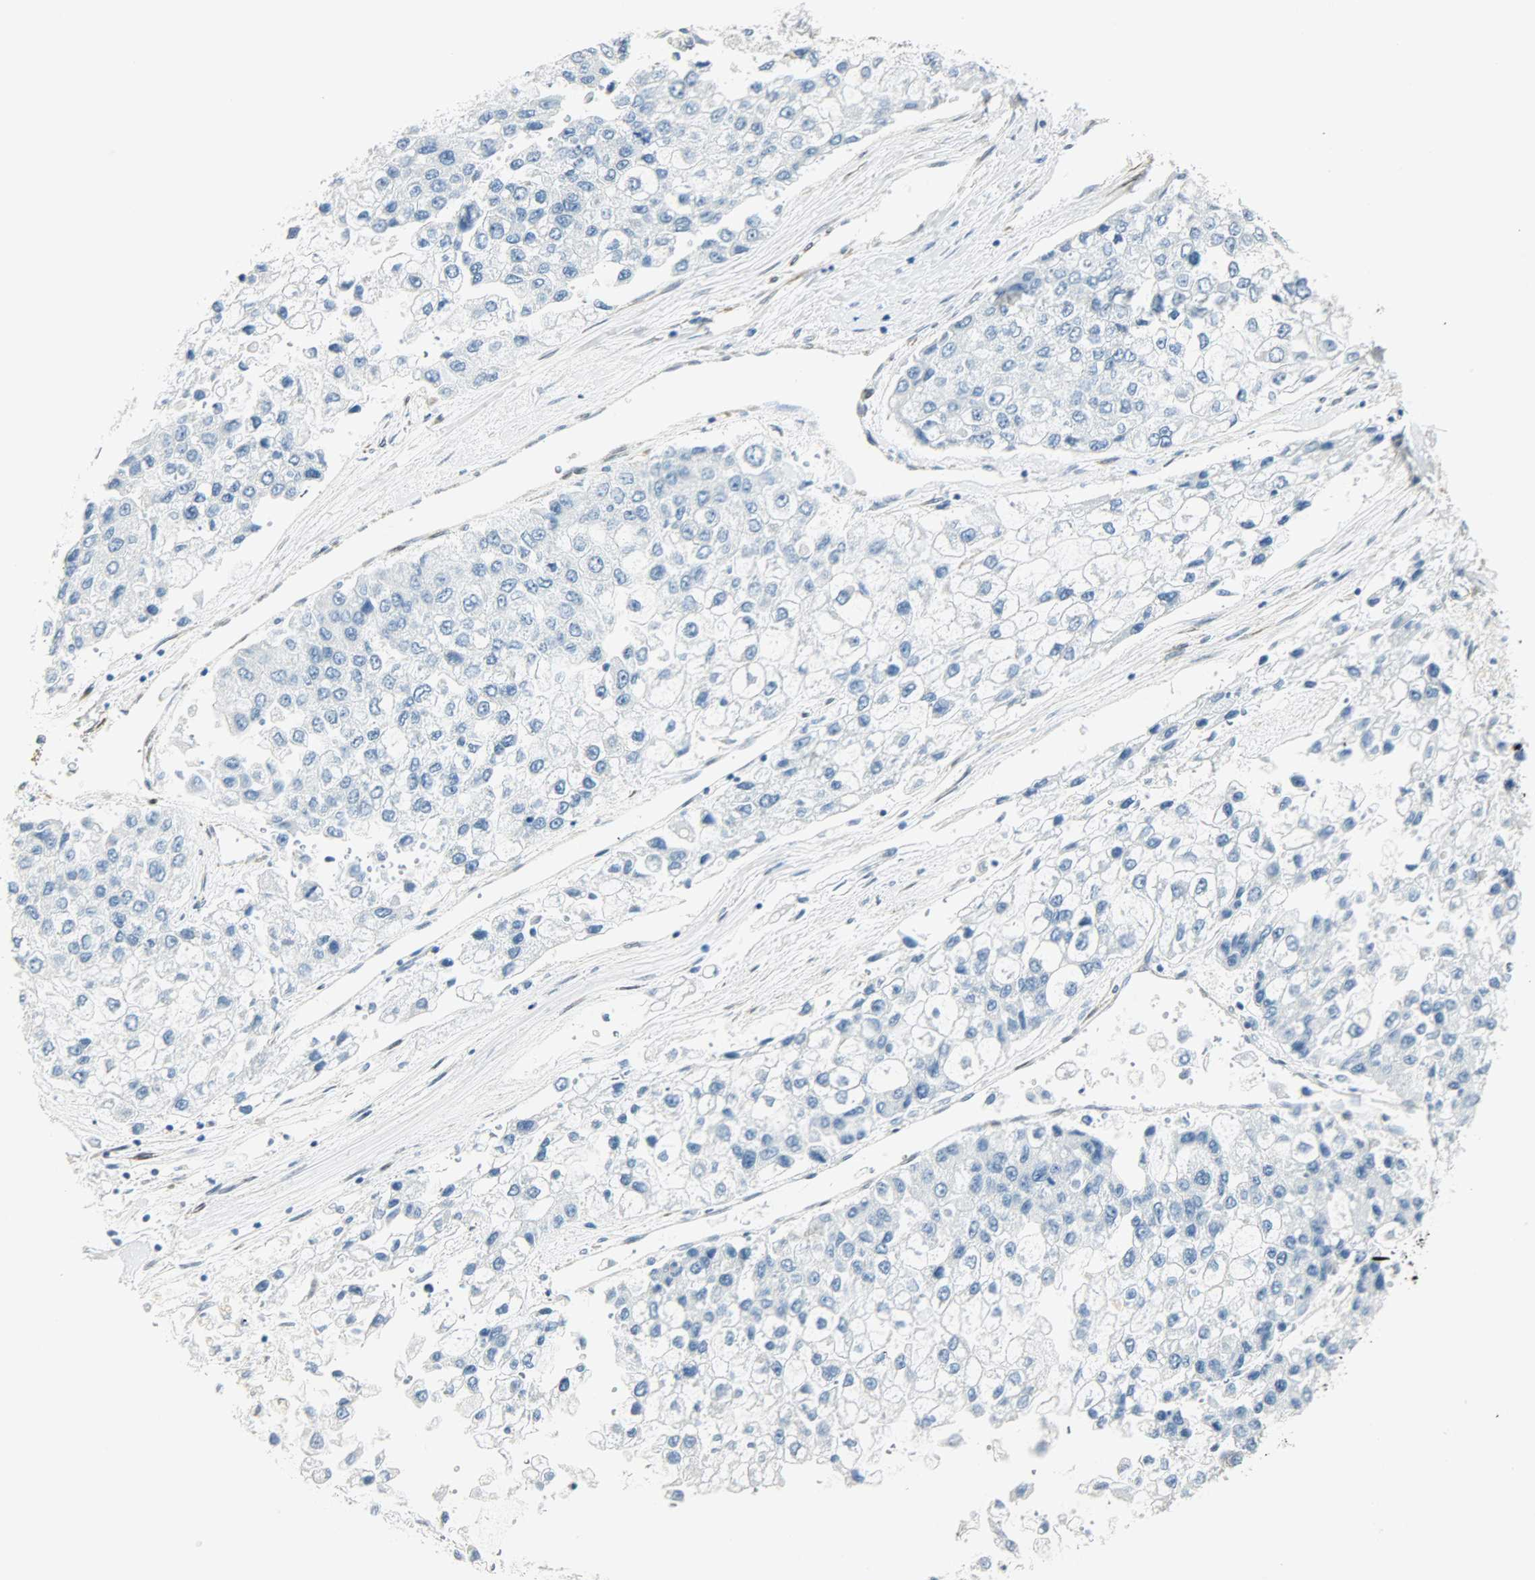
{"staining": {"intensity": "negative", "quantity": "none", "location": "none"}, "tissue": "liver cancer", "cell_type": "Tumor cells", "image_type": "cancer", "snomed": [{"axis": "morphology", "description": "Carcinoma, Hepatocellular, NOS"}, {"axis": "topography", "description": "Liver"}], "caption": "A high-resolution histopathology image shows immunohistochemistry (IHC) staining of hepatocellular carcinoma (liver), which displays no significant staining in tumor cells.", "gene": "PKD2", "patient": {"sex": "female", "age": 66}}